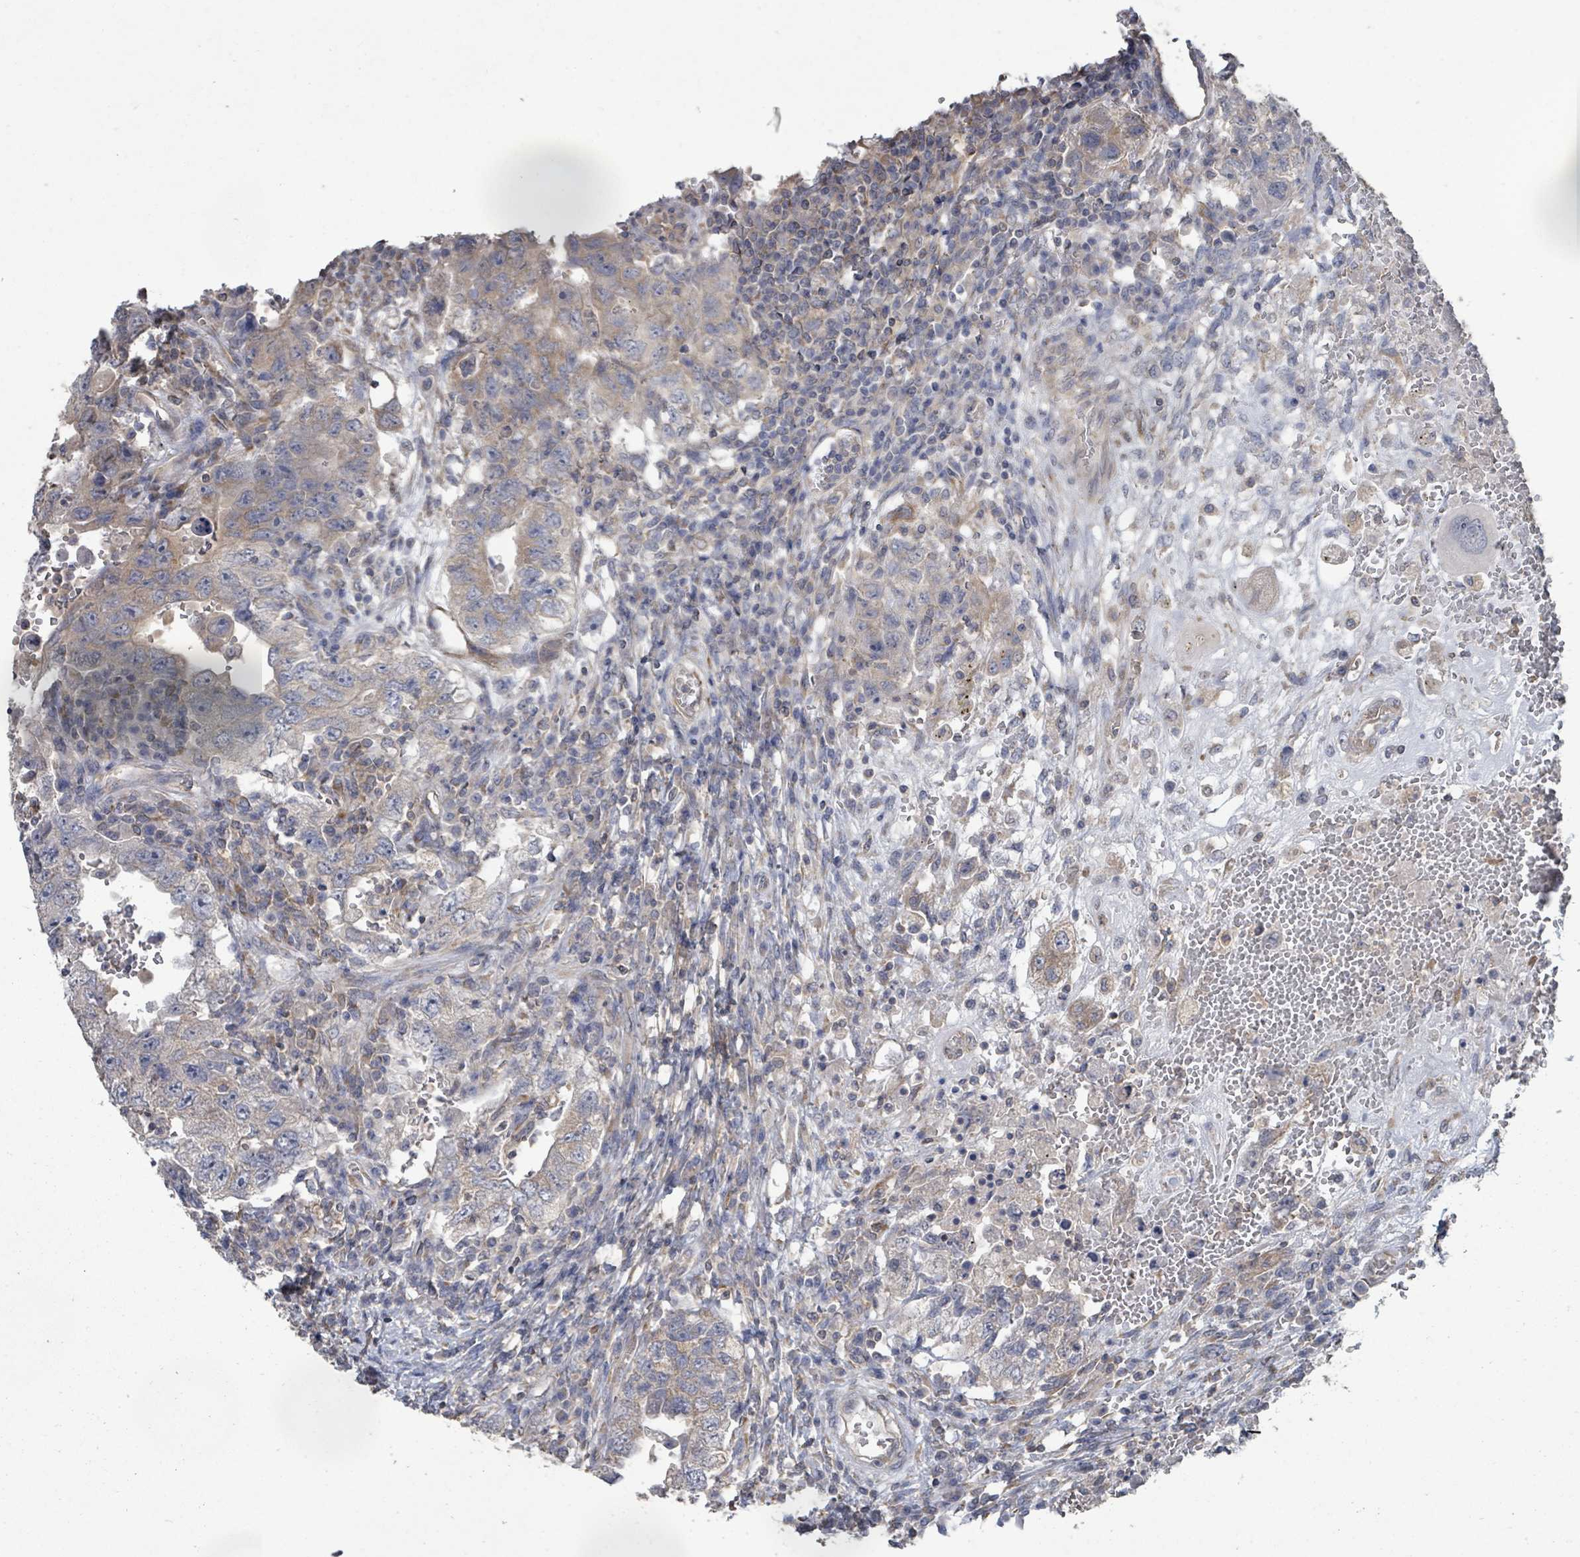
{"staining": {"intensity": "weak", "quantity": "<25%", "location": "cytoplasmic/membranous"}, "tissue": "testis cancer", "cell_type": "Tumor cells", "image_type": "cancer", "snomed": [{"axis": "morphology", "description": "Carcinoma, Embryonal, NOS"}, {"axis": "topography", "description": "Testis"}], "caption": "Testis cancer stained for a protein using IHC shows no positivity tumor cells.", "gene": "SLC9A7", "patient": {"sex": "male", "age": 26}}